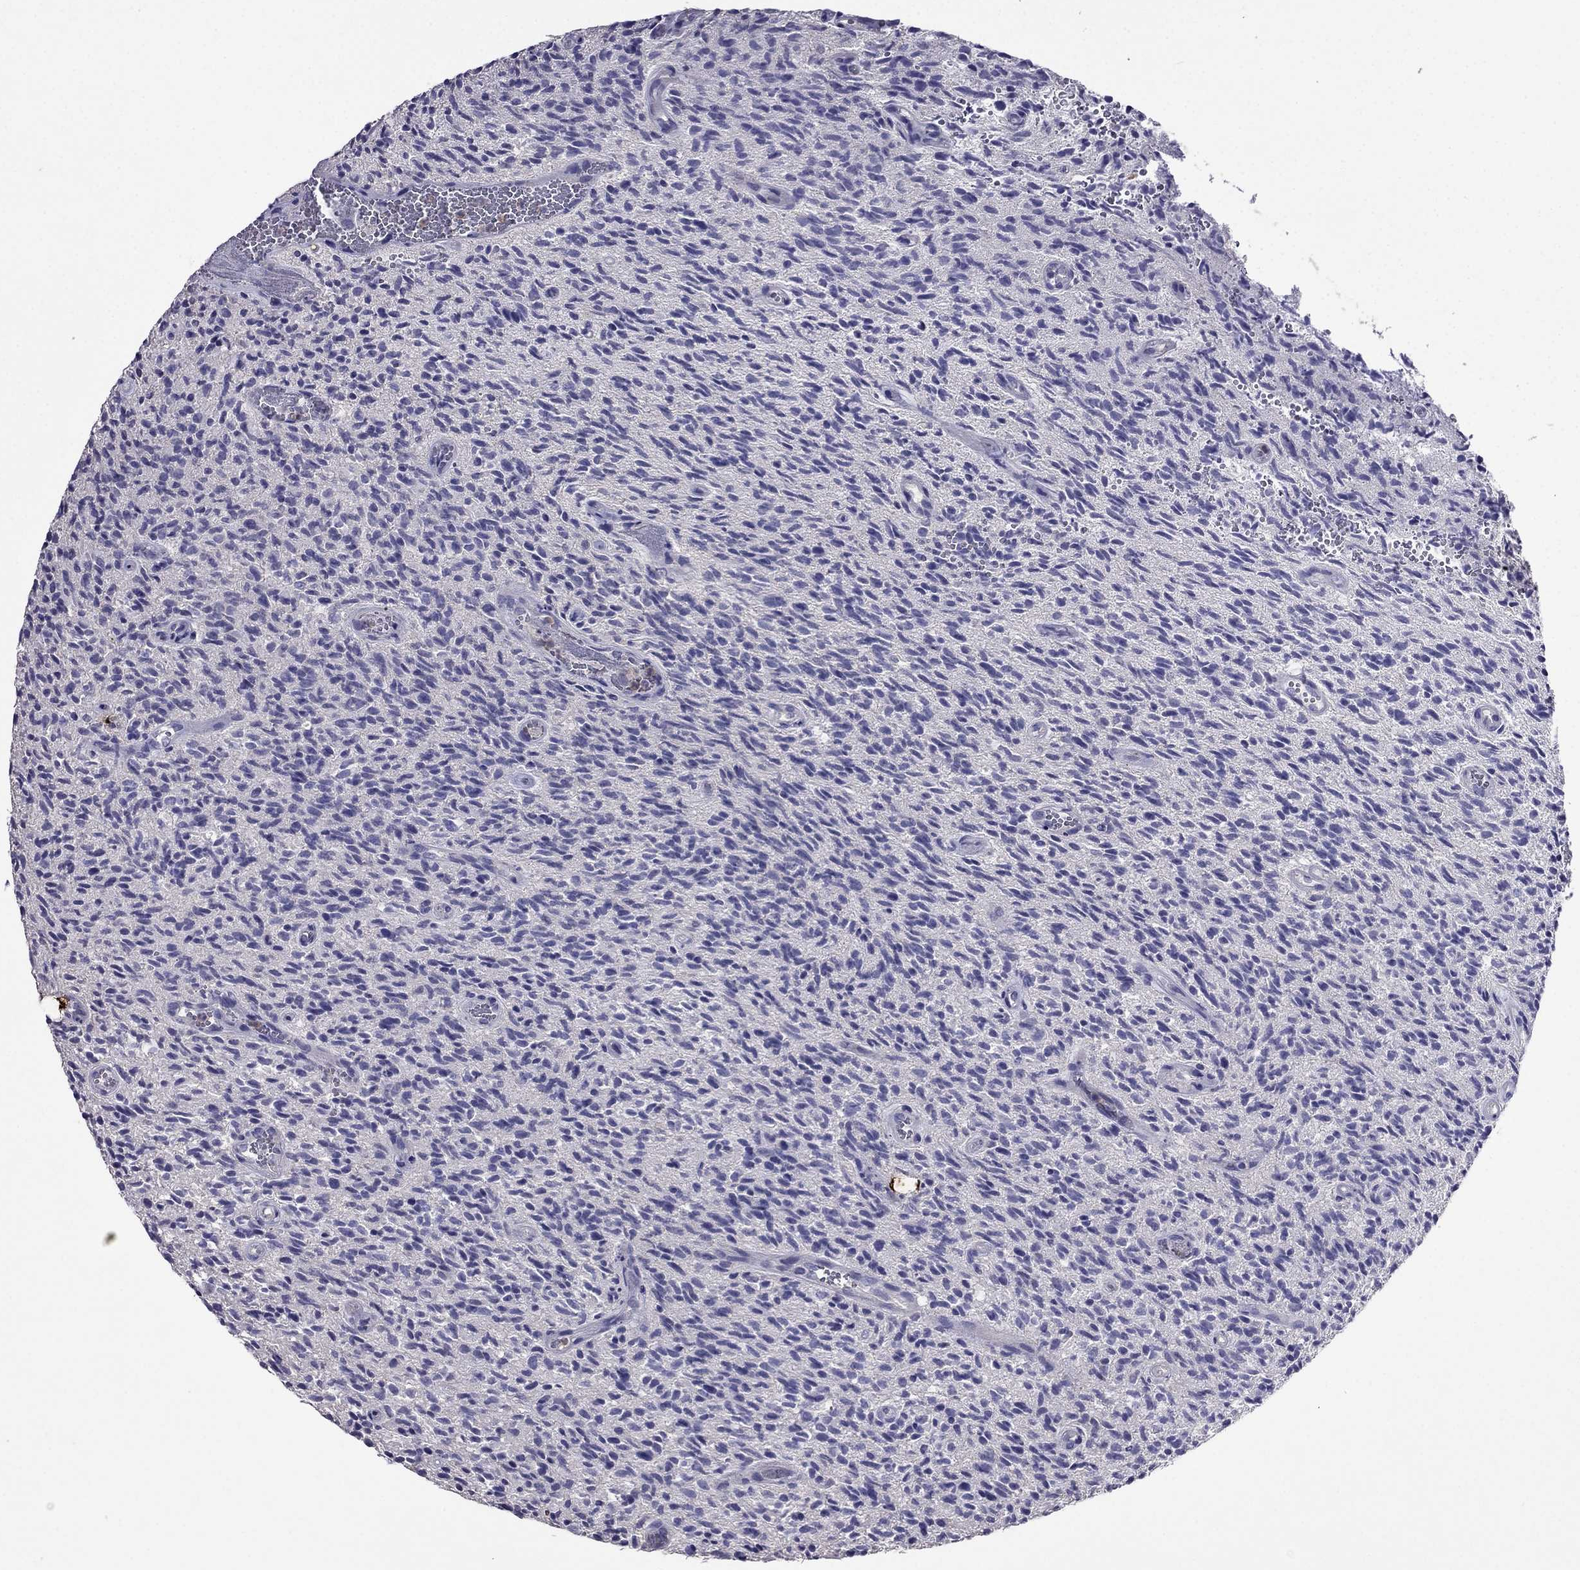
{"staining": {"intensity": "negative", "quantity": "none", "location": "none"}, "tissue": "glioma", "cell_type": "Tumor cells", "image_type": "cancer", "snomed": [{"axis": "morphology", "description": "Glioma, malignant, High grade"}, {"axis": "topography", "description": "Brain"}], "caption": "Glioma was stained to show a protein in brown. There is no significant staining in tumor cells. Brightfield microscopy of immunohistochemistry stained with DAB (3,3'-diaminobenzidine) (brown) and hematoxylin (blue), captured at high magnification.", "gene": "AQP9", "patient": {"sex": "male", "age": 64}}